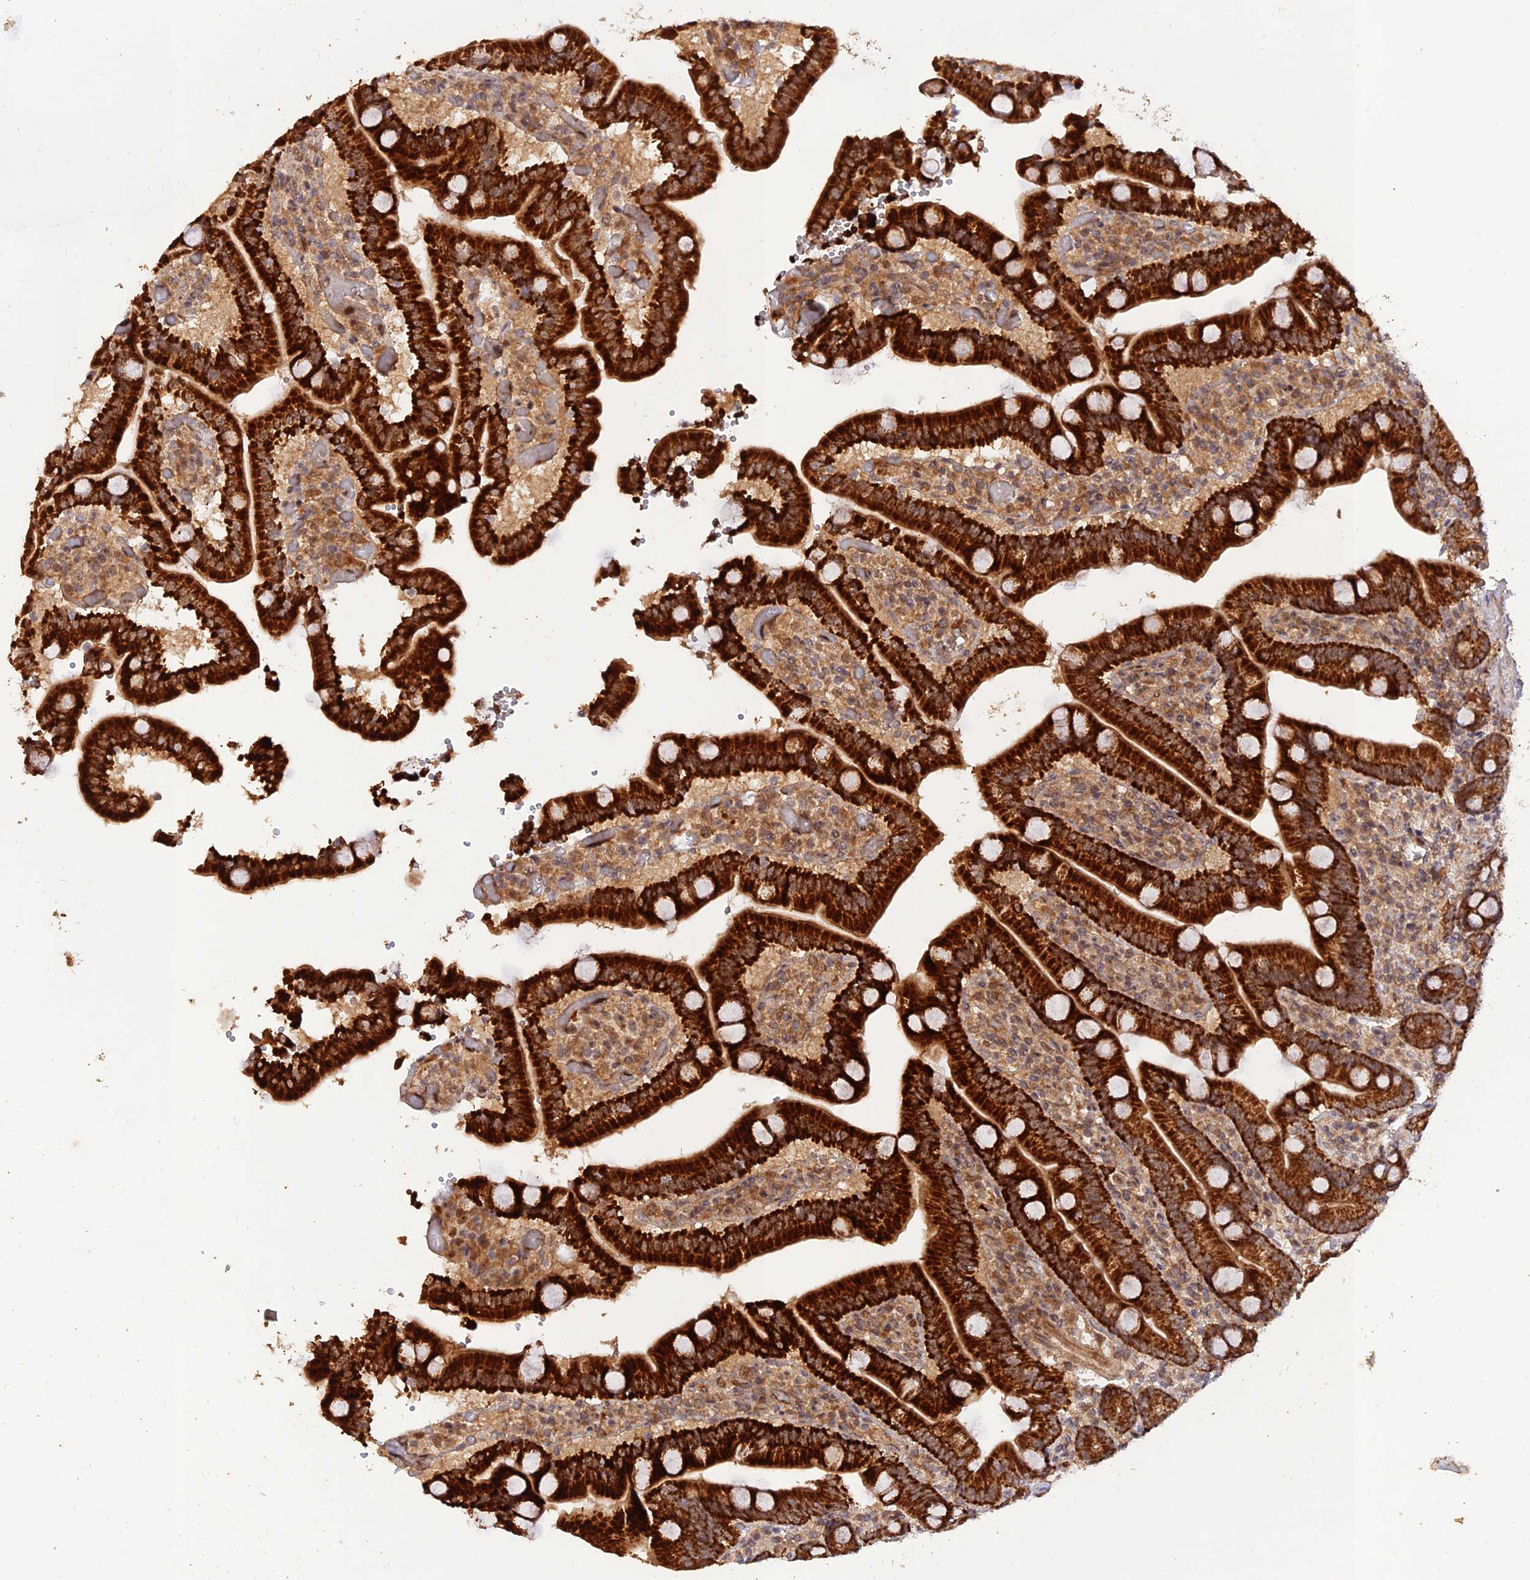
{"staining": {"intensity": "strong", "quantity": ">75%", "location": "cytoplasmic/membranous"}, "tissue": "duodenum", "cell_type": "Glandular cells", "image_type": "normal", "snomed": [{"axis": "morphology", "description": "Normal tissue, NOS"}, {"axis": "topography", "description": "Duodenum"}], "caption": "Glandular cells exhibit high levels of strong cytoplasmic/membranous staining in approximately >75% of cells in benign duodenum.", "gene": "REV1", "patient": {"sex": "female", "age": 62}}